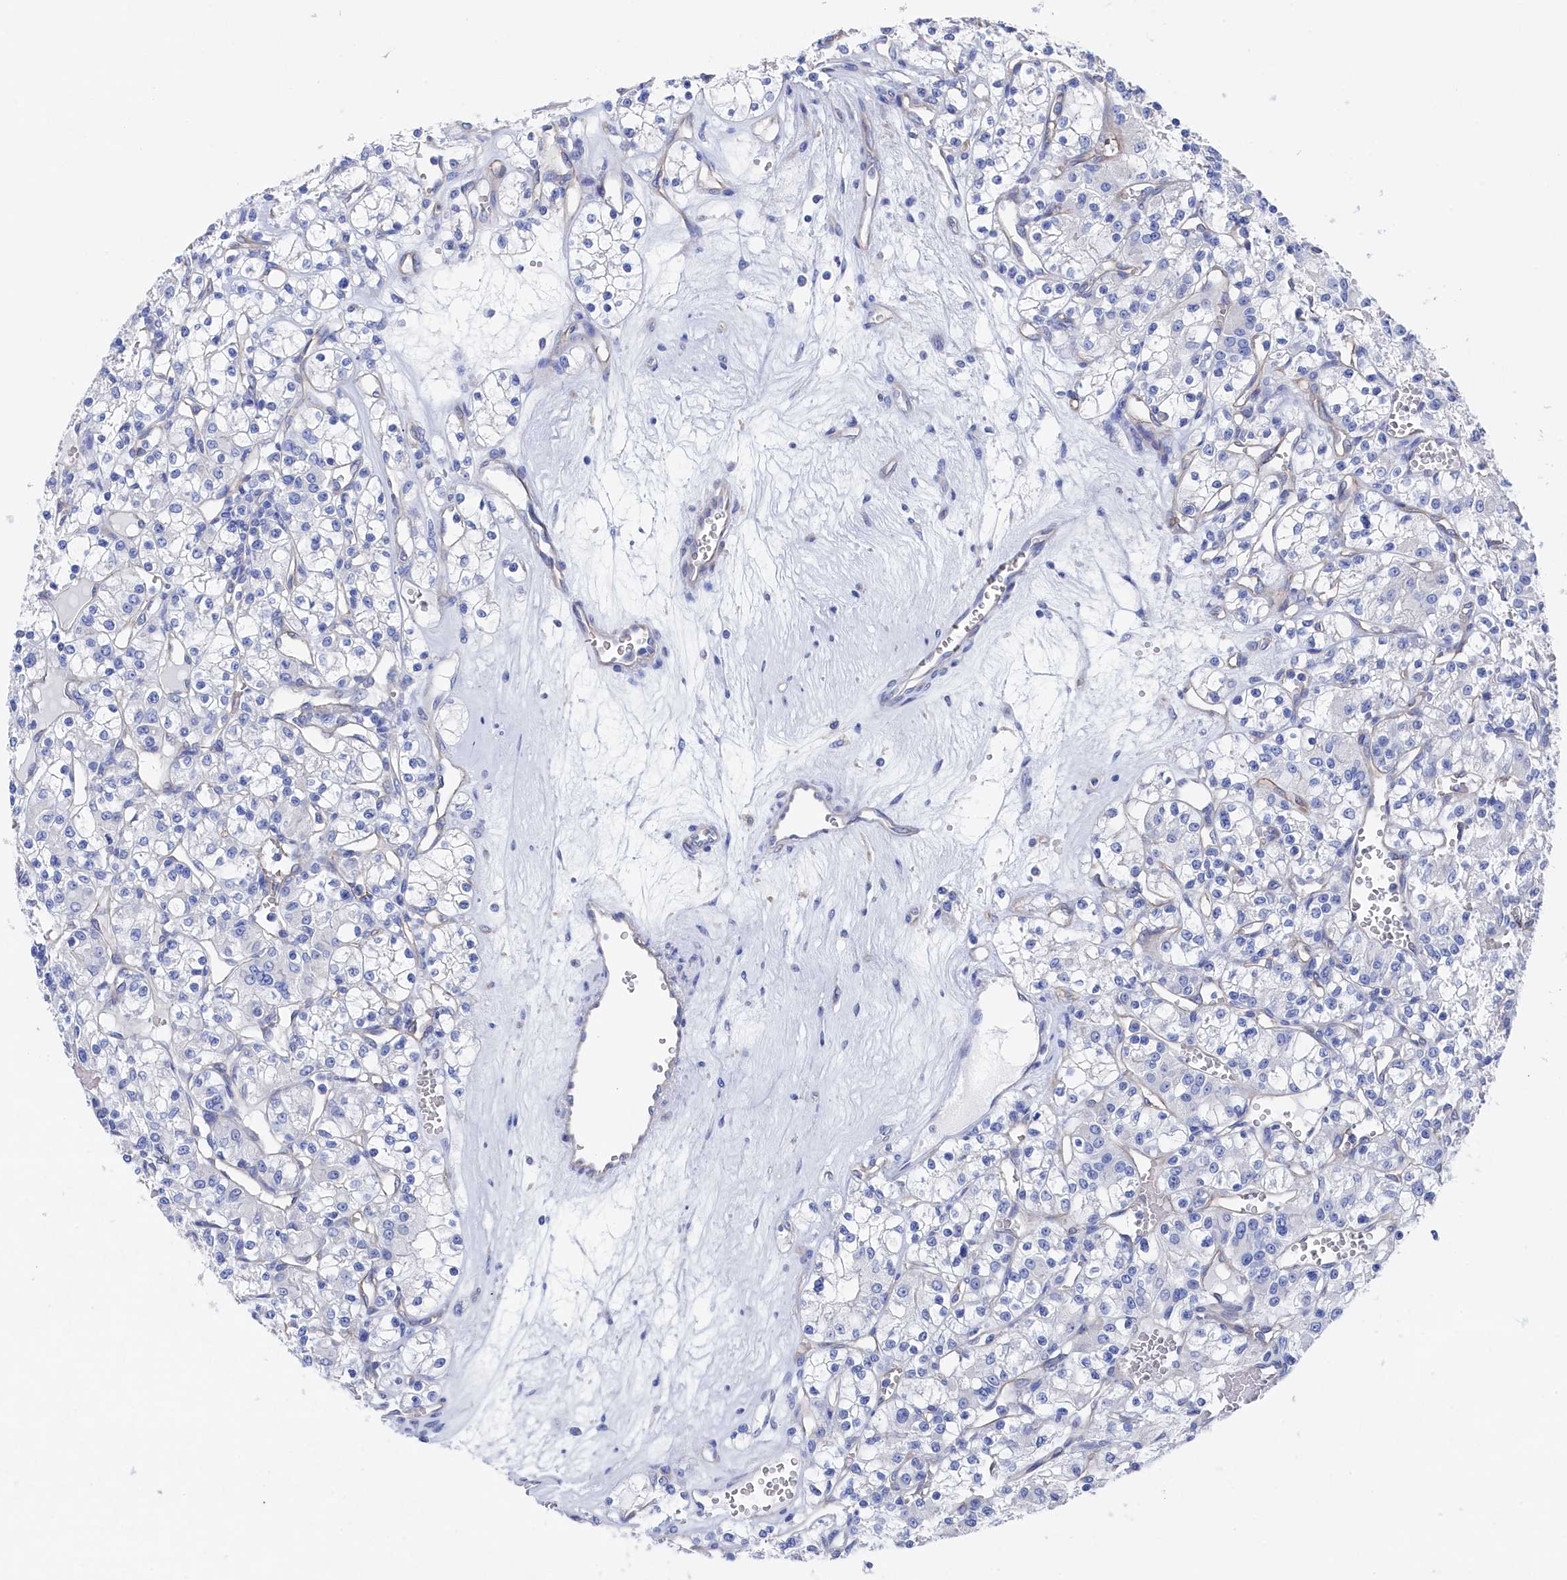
{"staining": {"intensity": "negative", "quantity": "none", "location": "none"}, "tissue": "renal cancer", "cell_type": "Tumor cells", "image_type": "cancer", "snomed": [{"axis": "morphology", "description": "Adenocarcinoma, NOS"}, {"axis": "topography", "description": "Kidney"}], "caption": "Renal adenocarcinoma was stained to show a protein in brown. There is no significant staining in tumor cells.", "gene": "TMOD2", "patient": {"sex": "female", "age": 59}}